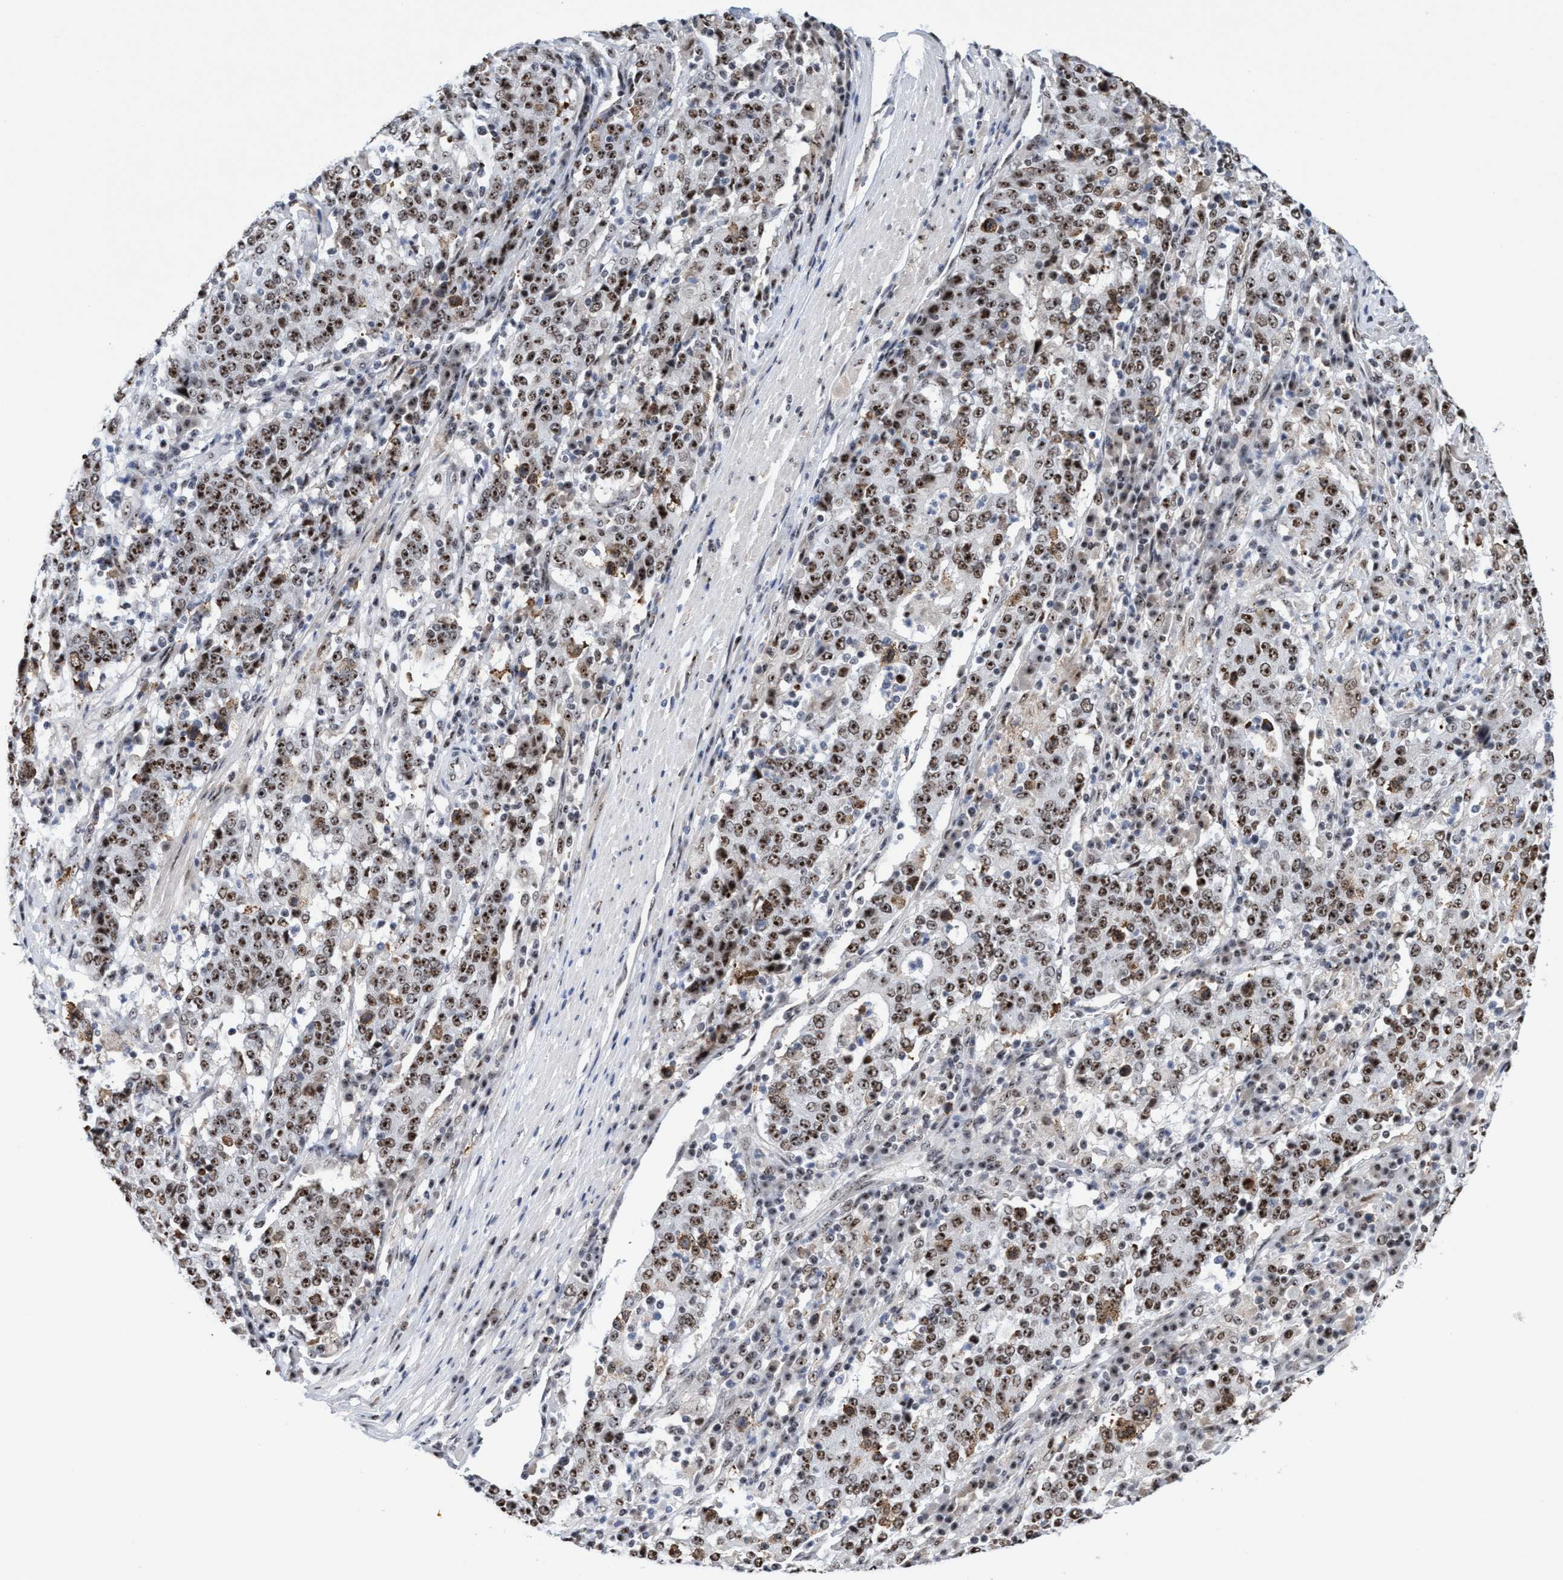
{"staining": {"intensity": "strong", "quantity": ">75%", "location": "nuclear"}, "tissue": "stomach cancer", "cell_type": "Tumor cells", "image_type": "cancer", "snomed": [{"axis": "morphology", "description": "Adenocarcinoma, NOS"}, {"axis": "topography", "description": "Stomach"}], "caption": "The photomicrograph demonstrates immunohistochemical staining of stomach adenocarcinoma. There is strong nuclear staining is identified in approximately >75% of tumor cells. (DAB IHC with brightfield microscopy, high magnification).", "gene": "EFCAB10", "patient": {"sex": "male", "age": 59}}